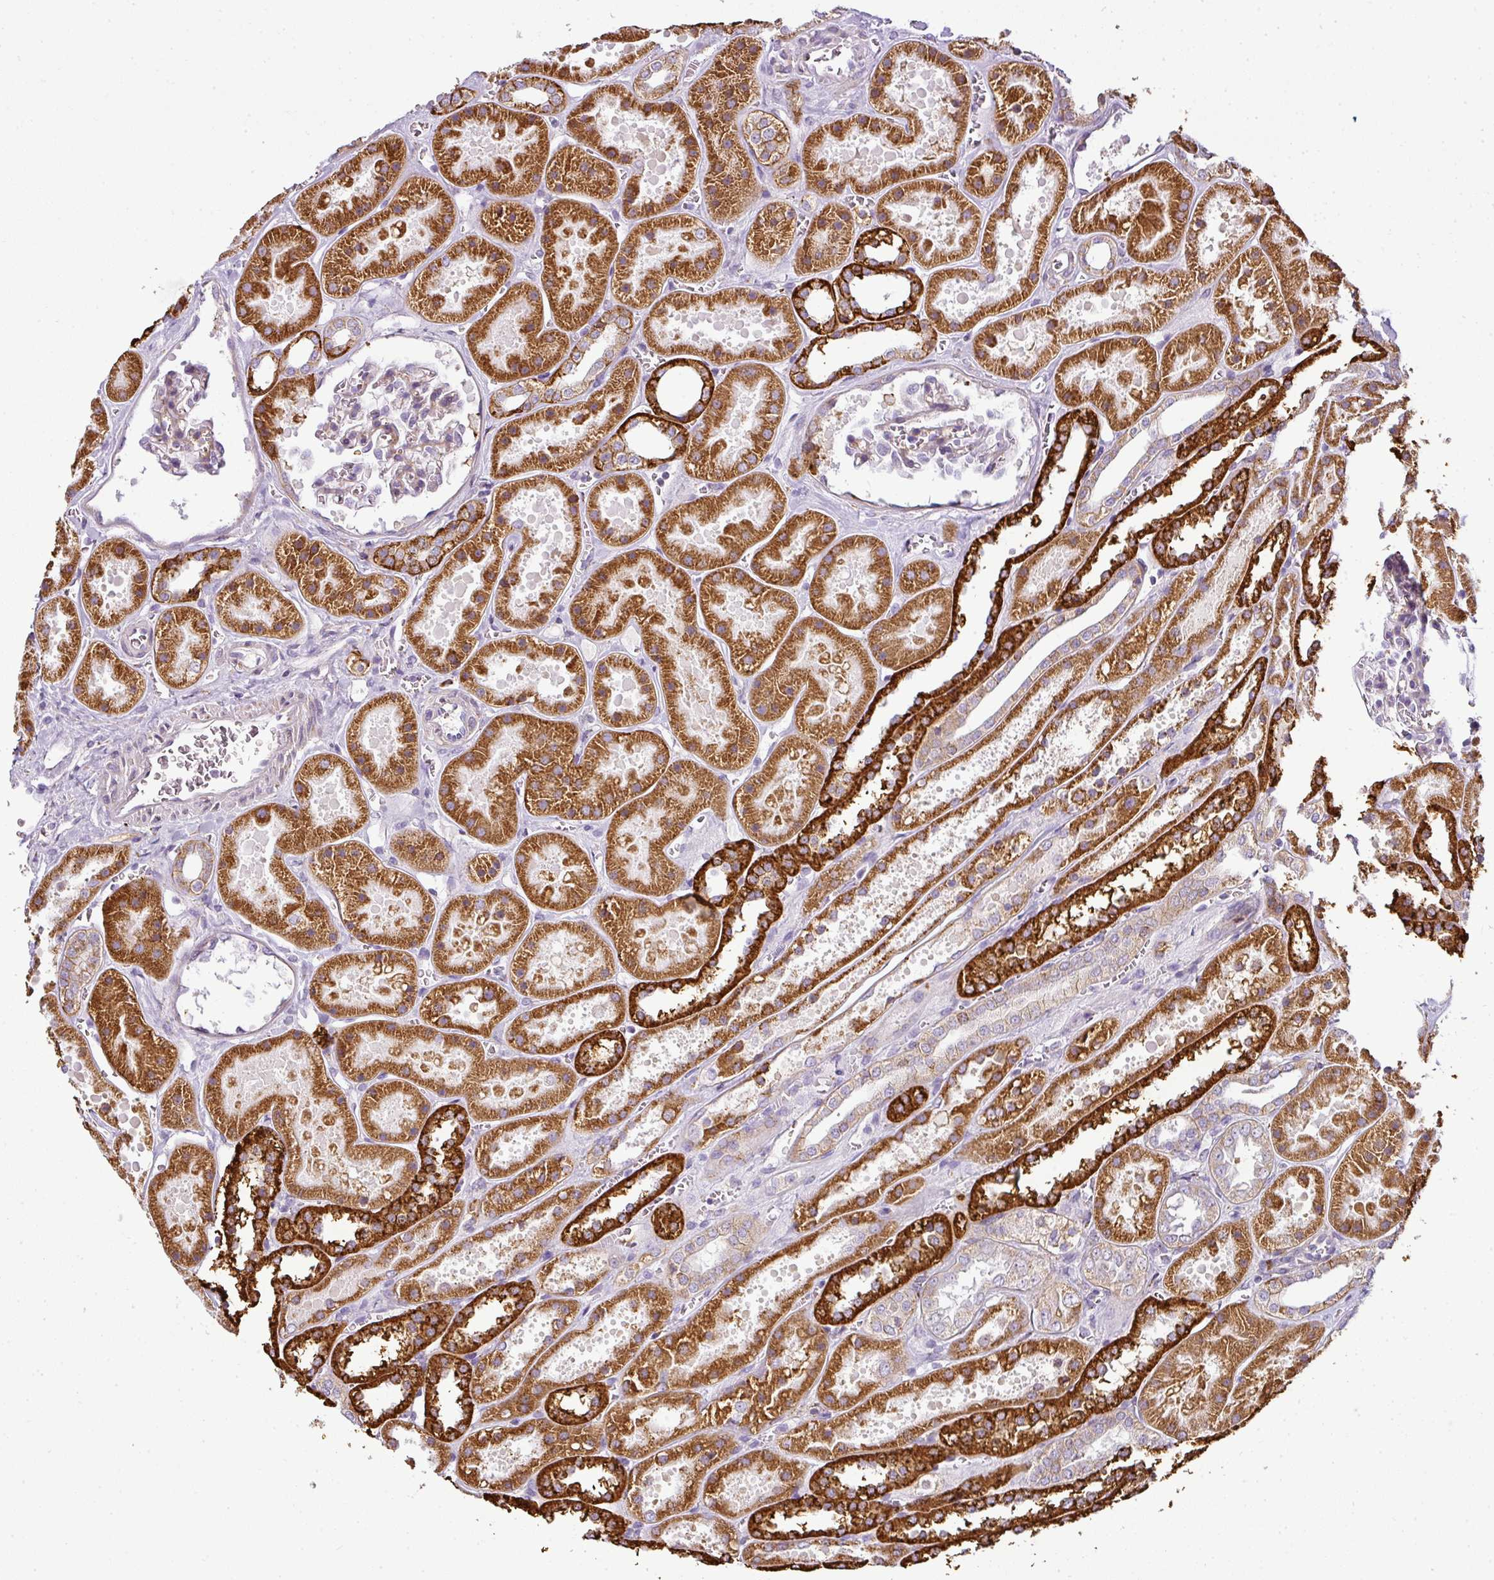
{"staining": {"intensity": "moderate", "quantity": "<25%", "location": "cytoplasmic/membranous"}, "tissue": "kidney", "cell_type": "Cells in glomeruli", "image_type": "normal", "snomed": [{"axis": "morphology", "description": "Normal tissue, NOS"}, {"axis": "topography", "description": "Kidney"}], "caption": "This photomicrograph exhibits immunohistochemistry staining of normal kidney, with low moderate cytoplasmic/membranous expression in approximately <25% of cells in glomeruli.", "gene": "ANKRD18A", "patient": {"sex": "female", "age": 41}}